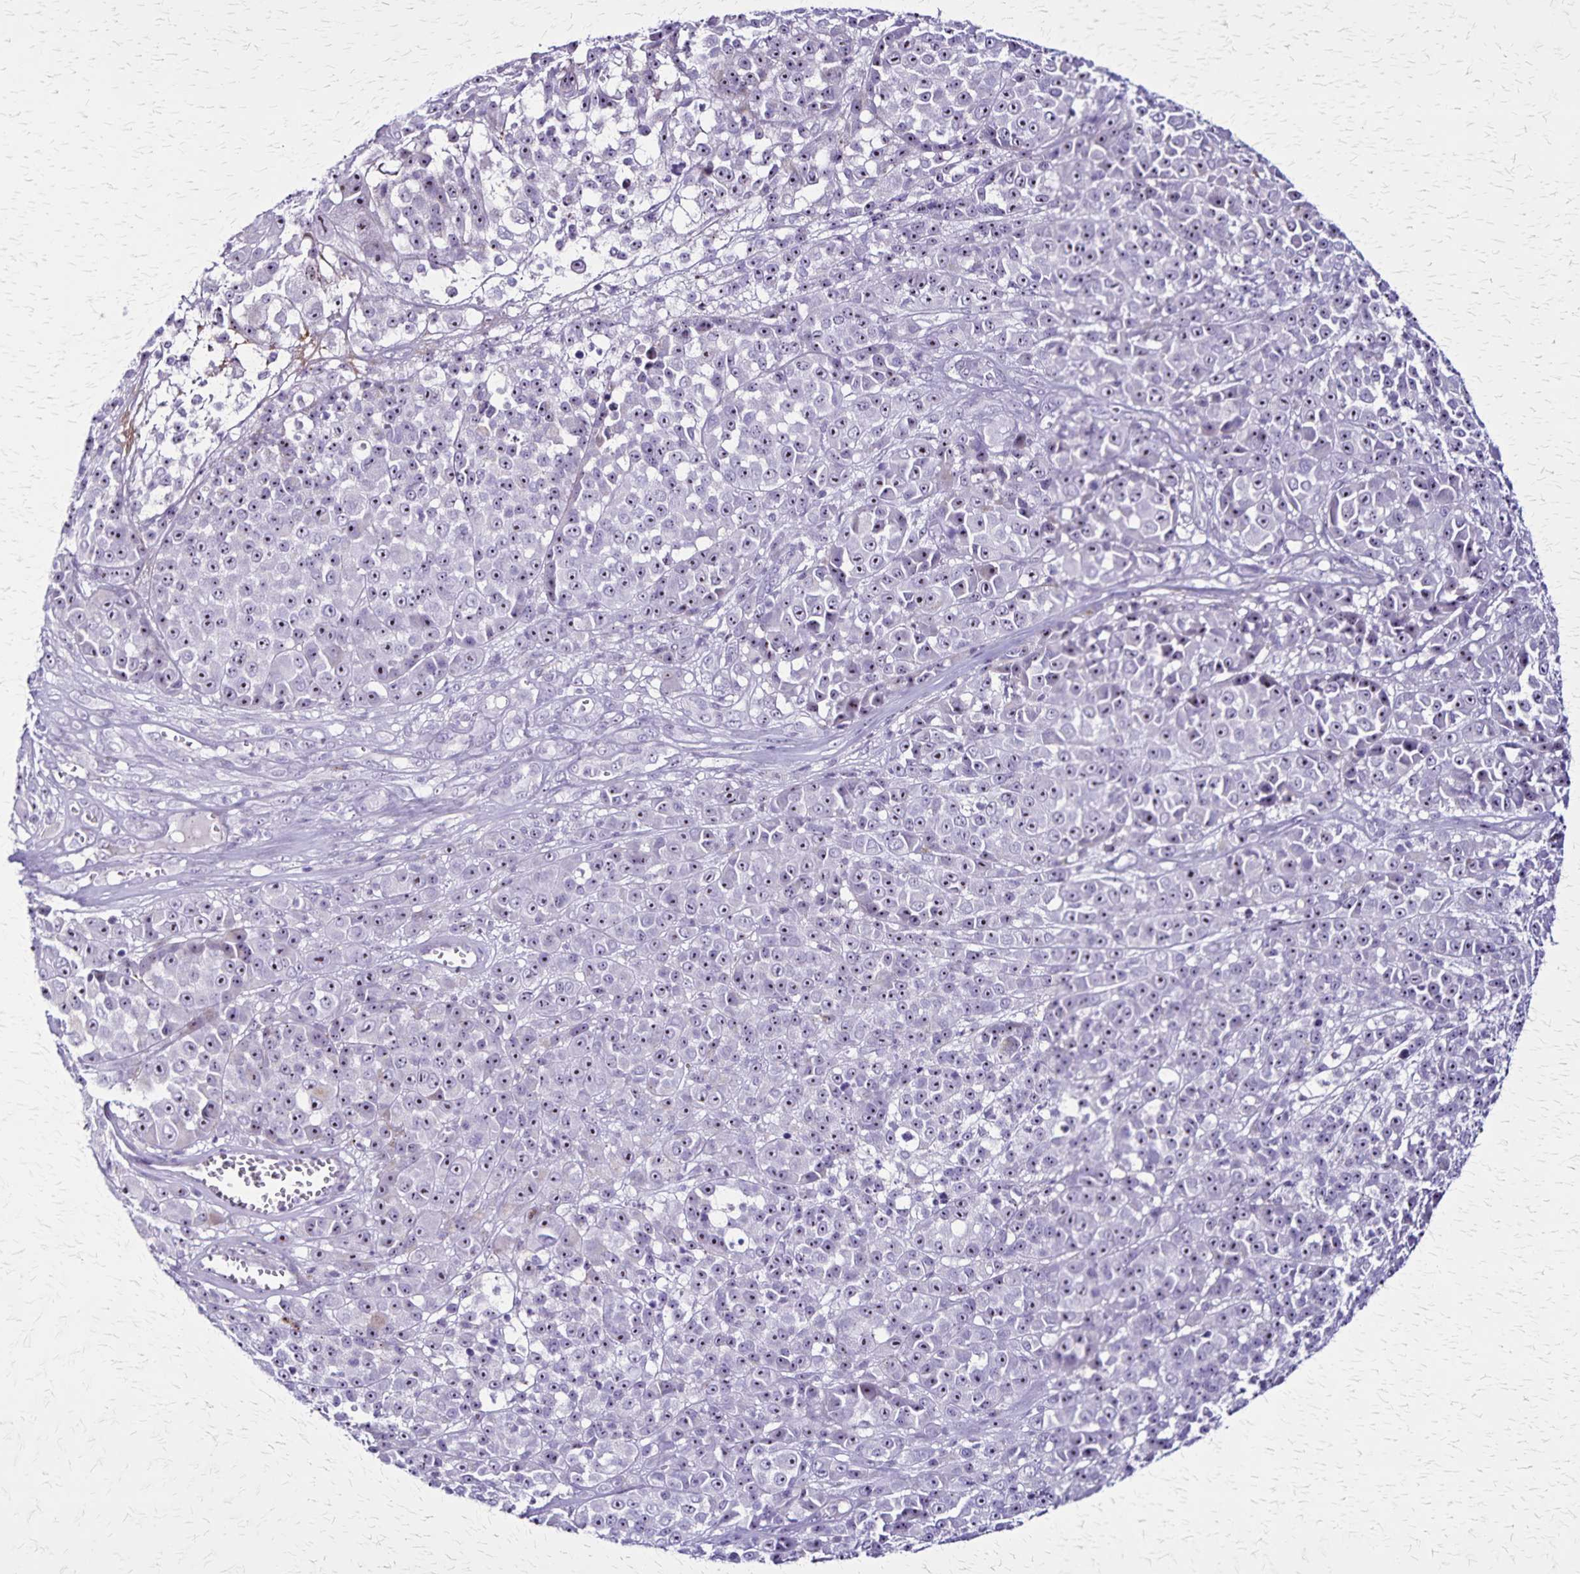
{"staining": {"intensity": "negative", "quantity": "none", "location": "none"}, "tissue": "melanoma", "cell_type": "Tumor cells", "image_type": "cancer", "snomed": [{"axis": "morphology", "description": "Malignant melanoma, NOS"}, {"axis": "topography", "description": "Skin"}, {"axis": "topography", "description": "Skin of back"}], "caption": "Photomicrograph shows no significant protein positivity in tumor cells of melanoma.", "gene": "OR51B5", "patient": {"sex": "male", "age": 91}}